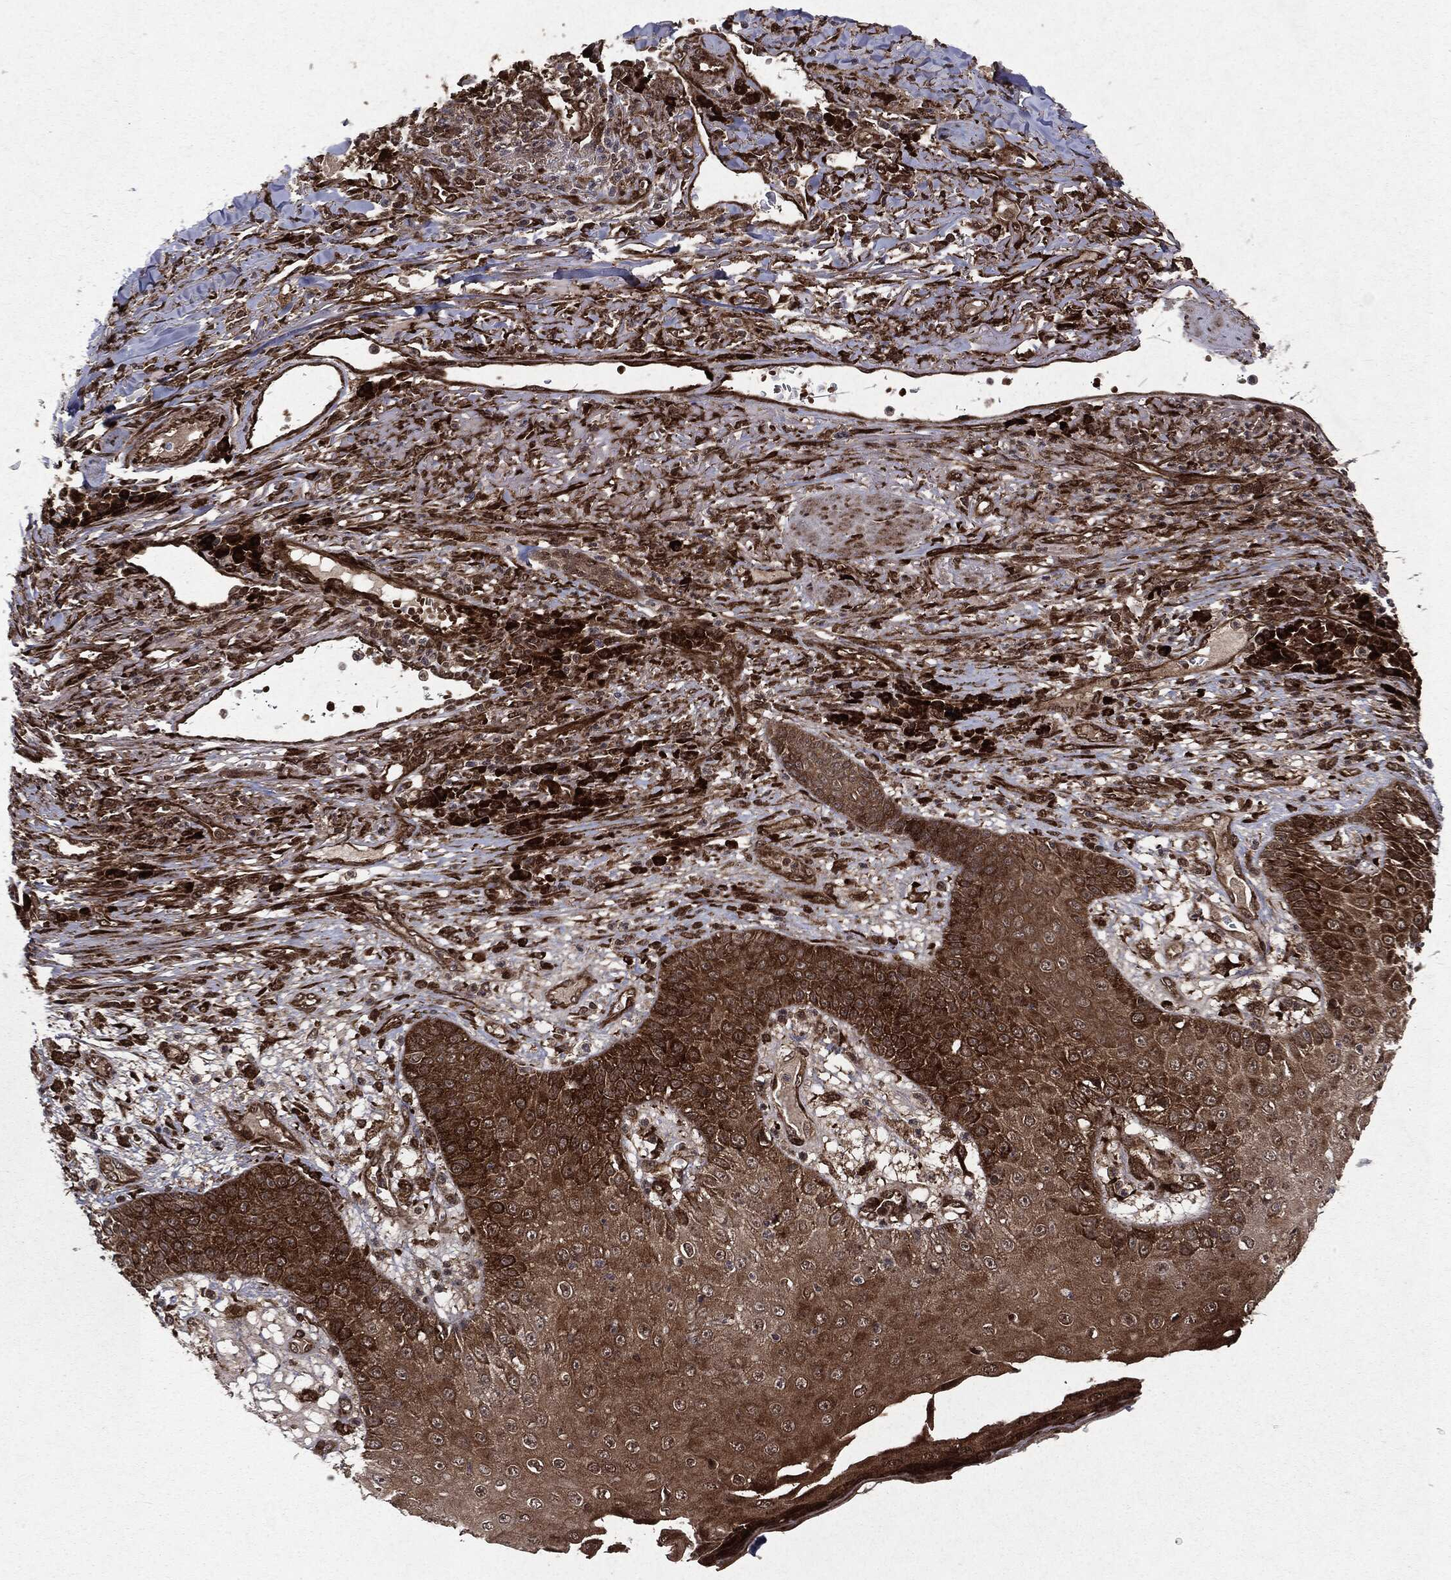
{"staining": {"intensity": "strong", "quantity": ">75%", "location": "cytoplasmic/membranous,nuclear"}, "tissue": "skin cancer", "cell_type": "Tumor cells", "image_type": "cancer", "snomed": [{"axis": "morphology", "description": "Squamous cell carcinoma, NOS"}, {"axis": "topography", "description": "Skin"}], "caption": "Tumor cells demonstrate high levels of strong cytoplasmic/membranous and nuclear staining in approximately >75% of cells in skin cancer. Nuclei are stained in blue.", "gene": "OTUB1", "patient": {"sex": "male", "age": 82}}